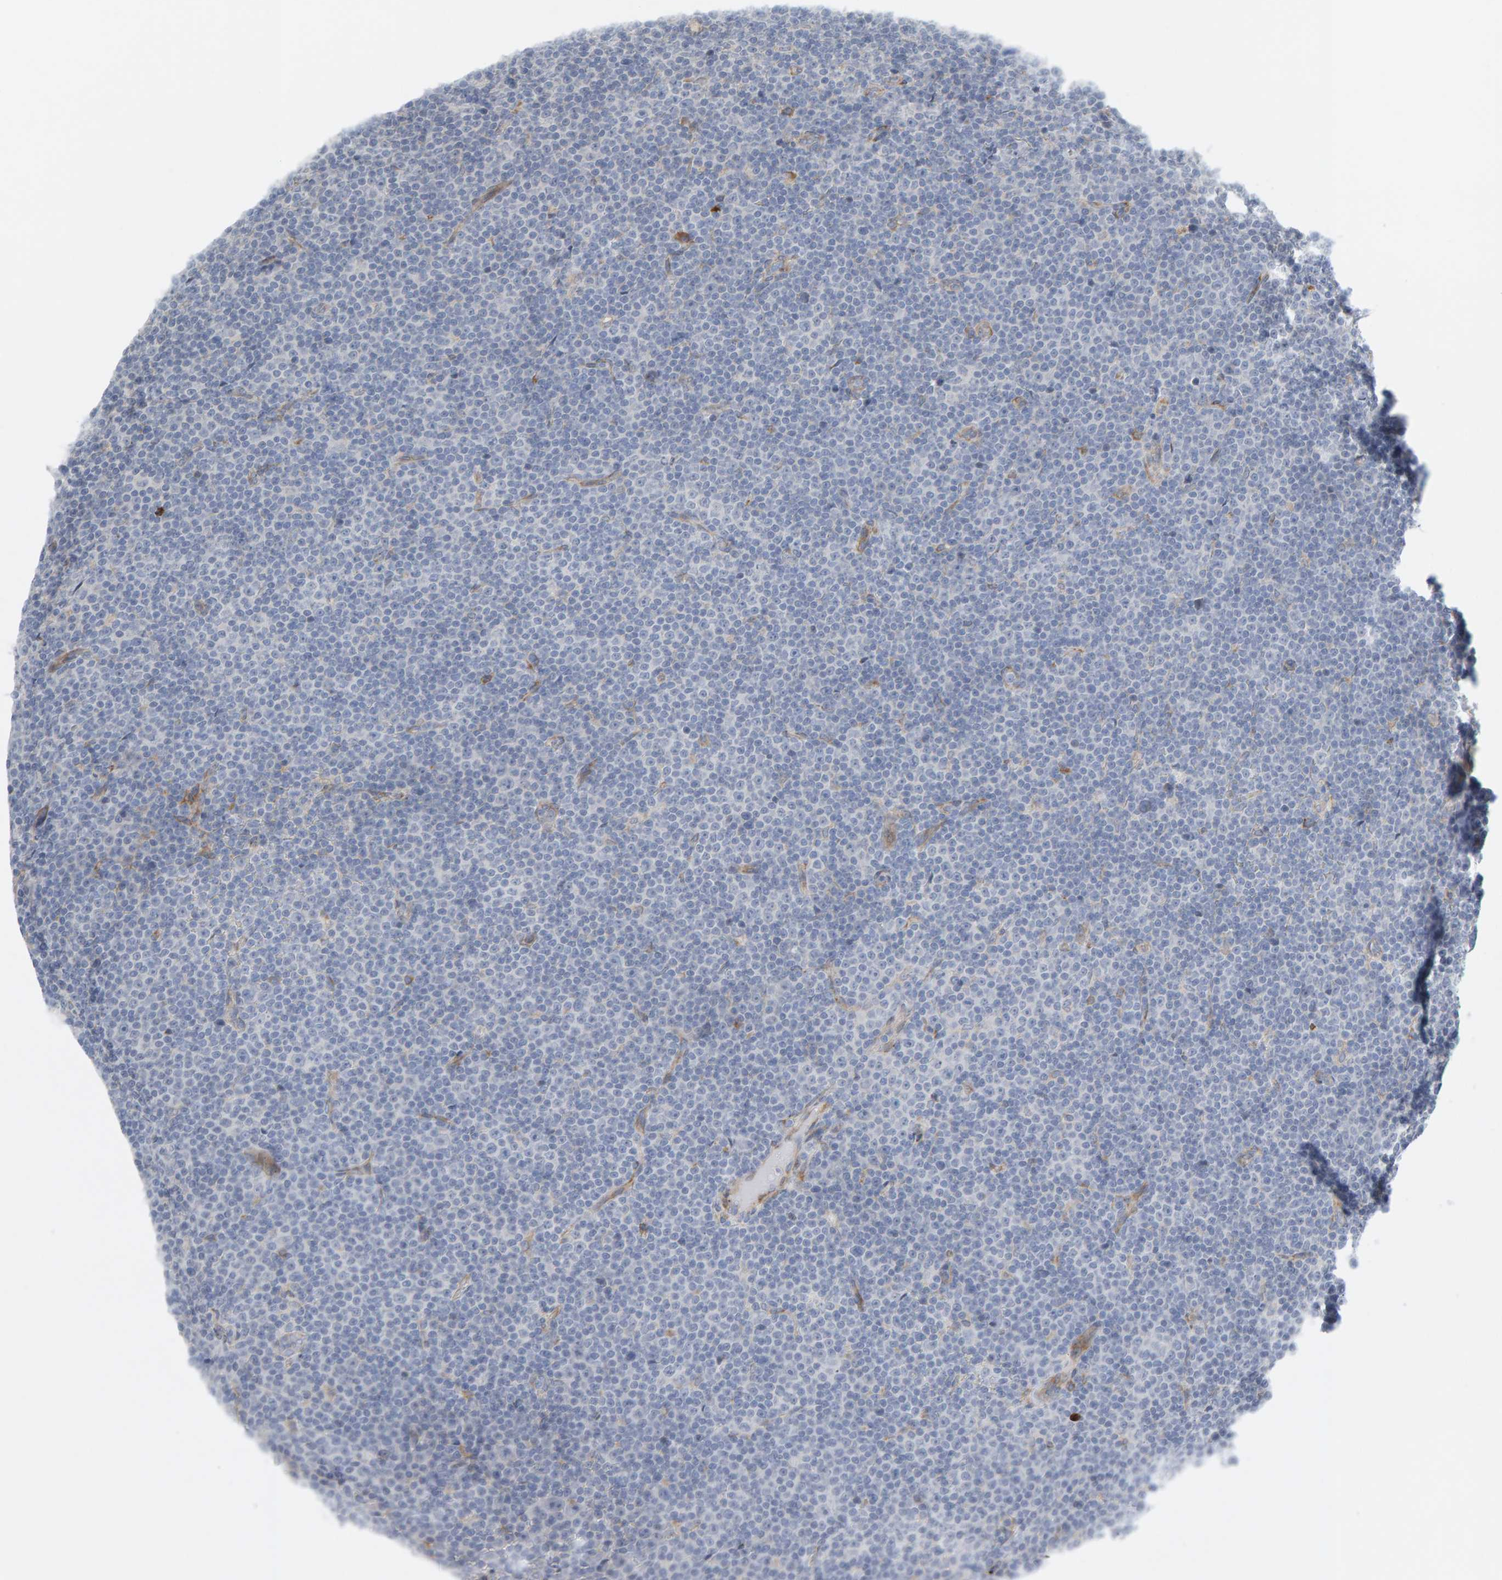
{"staining": {"intensity": "negative", "quantity": "none", "location": "none"}, "tissue": "lymphoma", "cell_type": "Tumor cells", "image_type": "cancer", "snomed": [{"axis": "morphology", "description": "Malignant lymphoma, non-Hodgkin's type, Low grade"}, {"axis": "topography", "description": "Lymph node"}], "caption": "High magnification brightfield microscopy of lymphoma stained with DAB (3,3'-diaminobenzidine) (brown) and counterstained with hematoxylin (blue): tumor cells show no significant expression.", "gene": "ENGASE", "patient": {"sex": "female", "age": 67}}